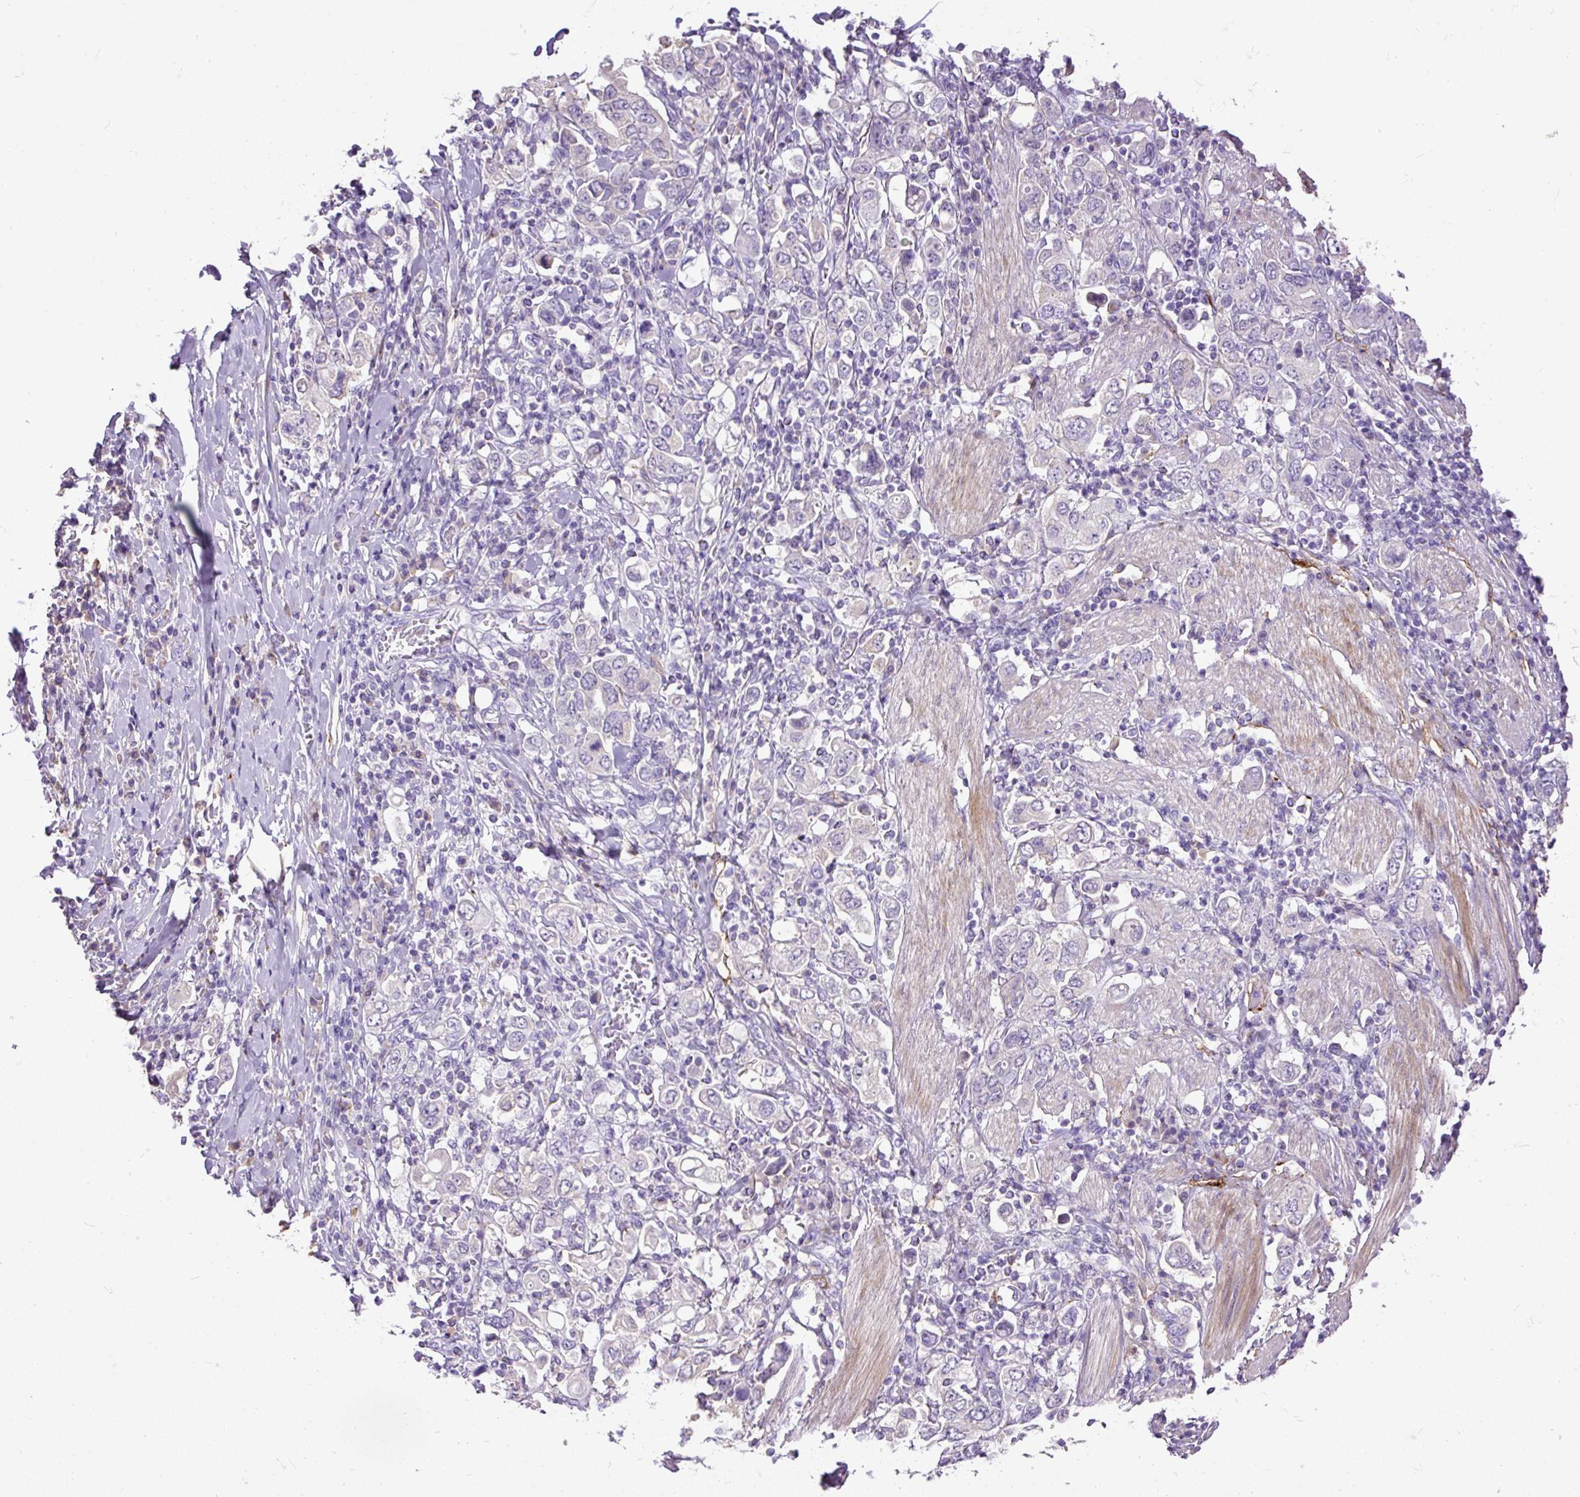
{"staining": {"intensity": "negative", "quantity": "none", "location": "none"}, "tissue": "stomach cancer", "cell_type": "Tumor cells", "image_type": "cancer", "snomed": [{"axis": "morphology", "description": "Adenocarcinoma, NOS"}, {"axis": "topography", "description": "Stomach, upper"}], "caption": "An immunohistochemistry (IHC) photomicrograph of stomach cancer is shown. There is no staining in tumor cells of stomach cancer.", "gene": "GBX1", "patient": {"sex": "male", "age": 62}}